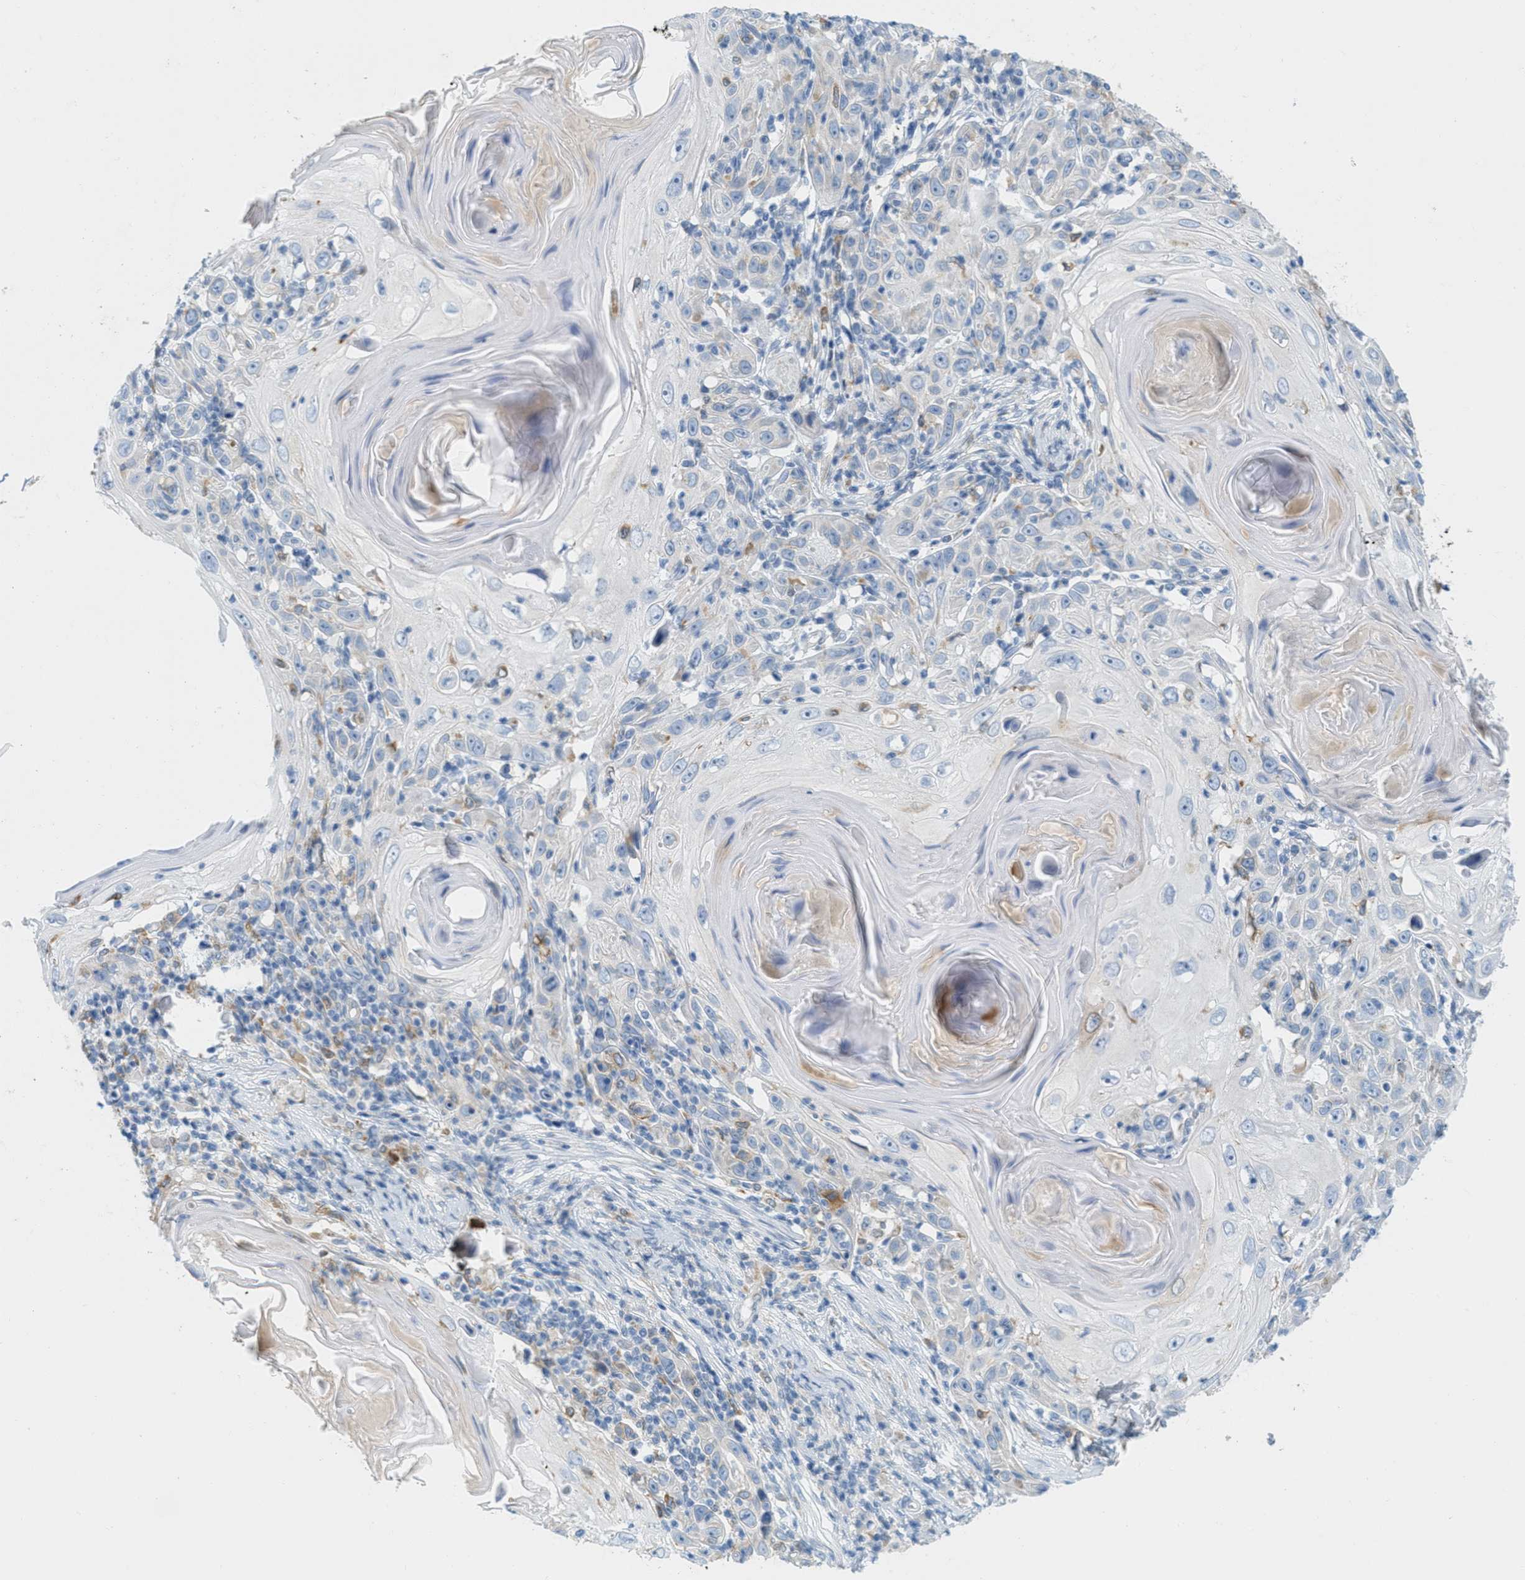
{"staining": {"intensity": "negative", "quantity": "none", "location": "none"}, "tissue": "skin cancer", "cell_type": "Tumor cells", "image_type": "cancer", "snomed": [{"axis": "morphology", "description": "Squamous cell carcinoma, NOS"}, {"axis": "topography", "description": "Skin"}], "caption": "A micrograph of skin squamous cell carcinoma stained for a protein shows no brown staining in tumor cells.", "gene": "TEX264", "patient": {"sex": "female", "age": 88}}